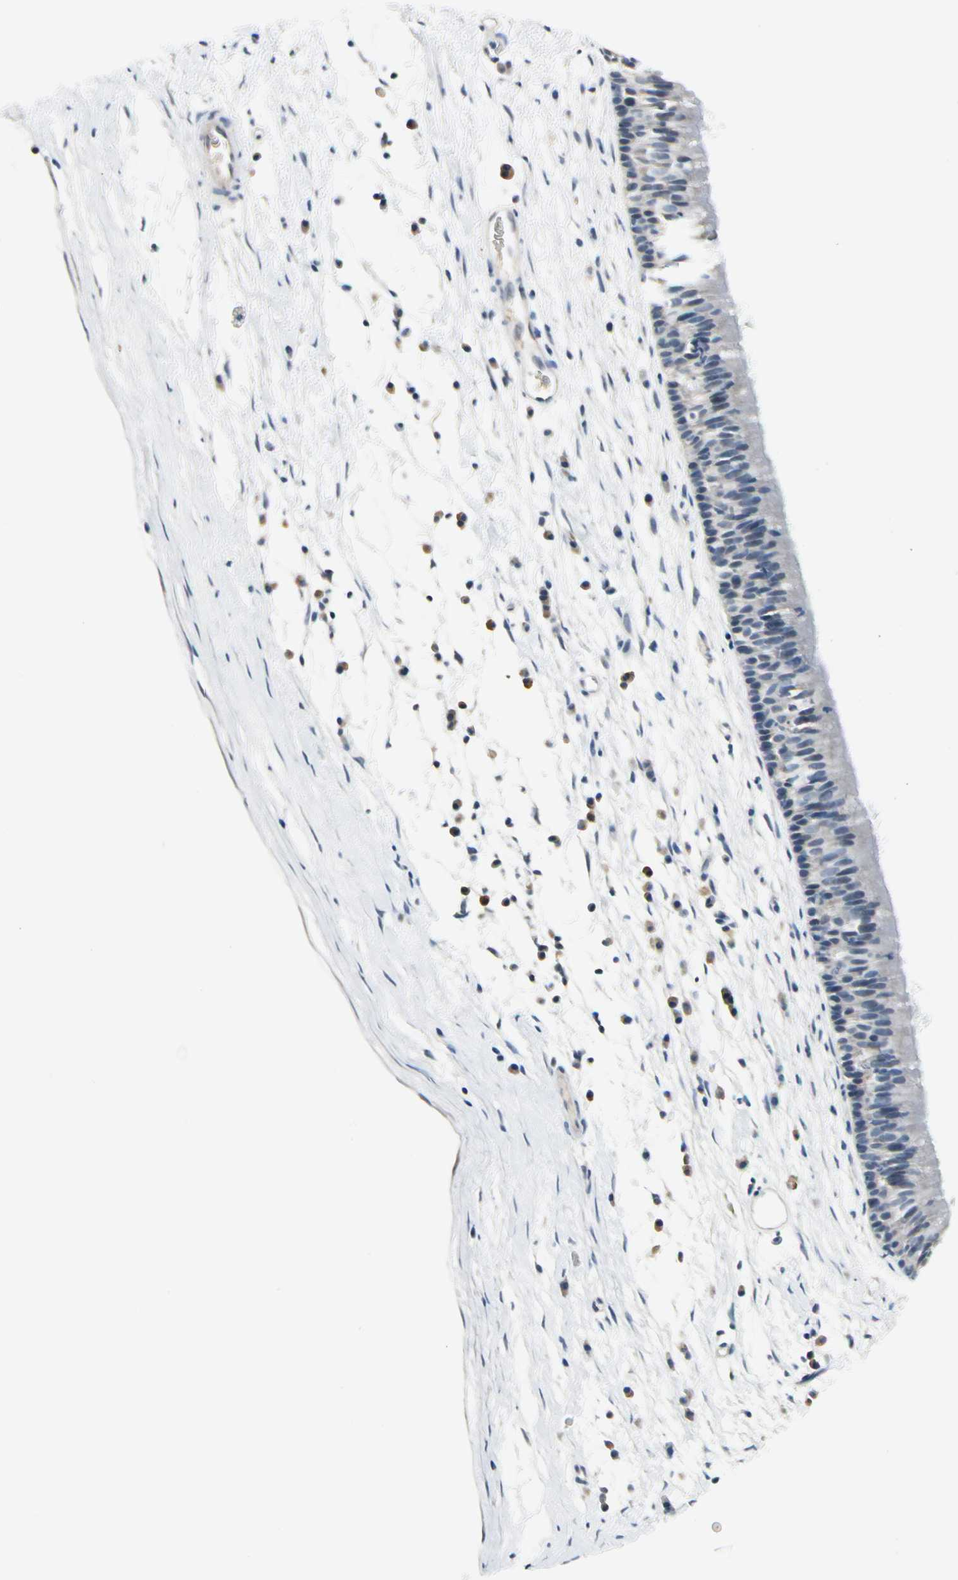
{"staining": {"intensity": "negative", "quantity": "none", "location": "none"}, "tissue": "nasopharynx", "cell_type": "Respiratory epithelial cells", "image_type": "normal", "snomed": [{"axis": "morphology", "description": "Normal tissue, NOS"}, {"axis": "topography", "description": "Nasopharynx"}], "caption": "Human nasopharynx stained for a protein using immunohistochemistry (IHC) exhibits no positivity in respiratory epithelial cells.", "gene": "ZSCAN1", "patient": {"sex": "male", "age": 13}}